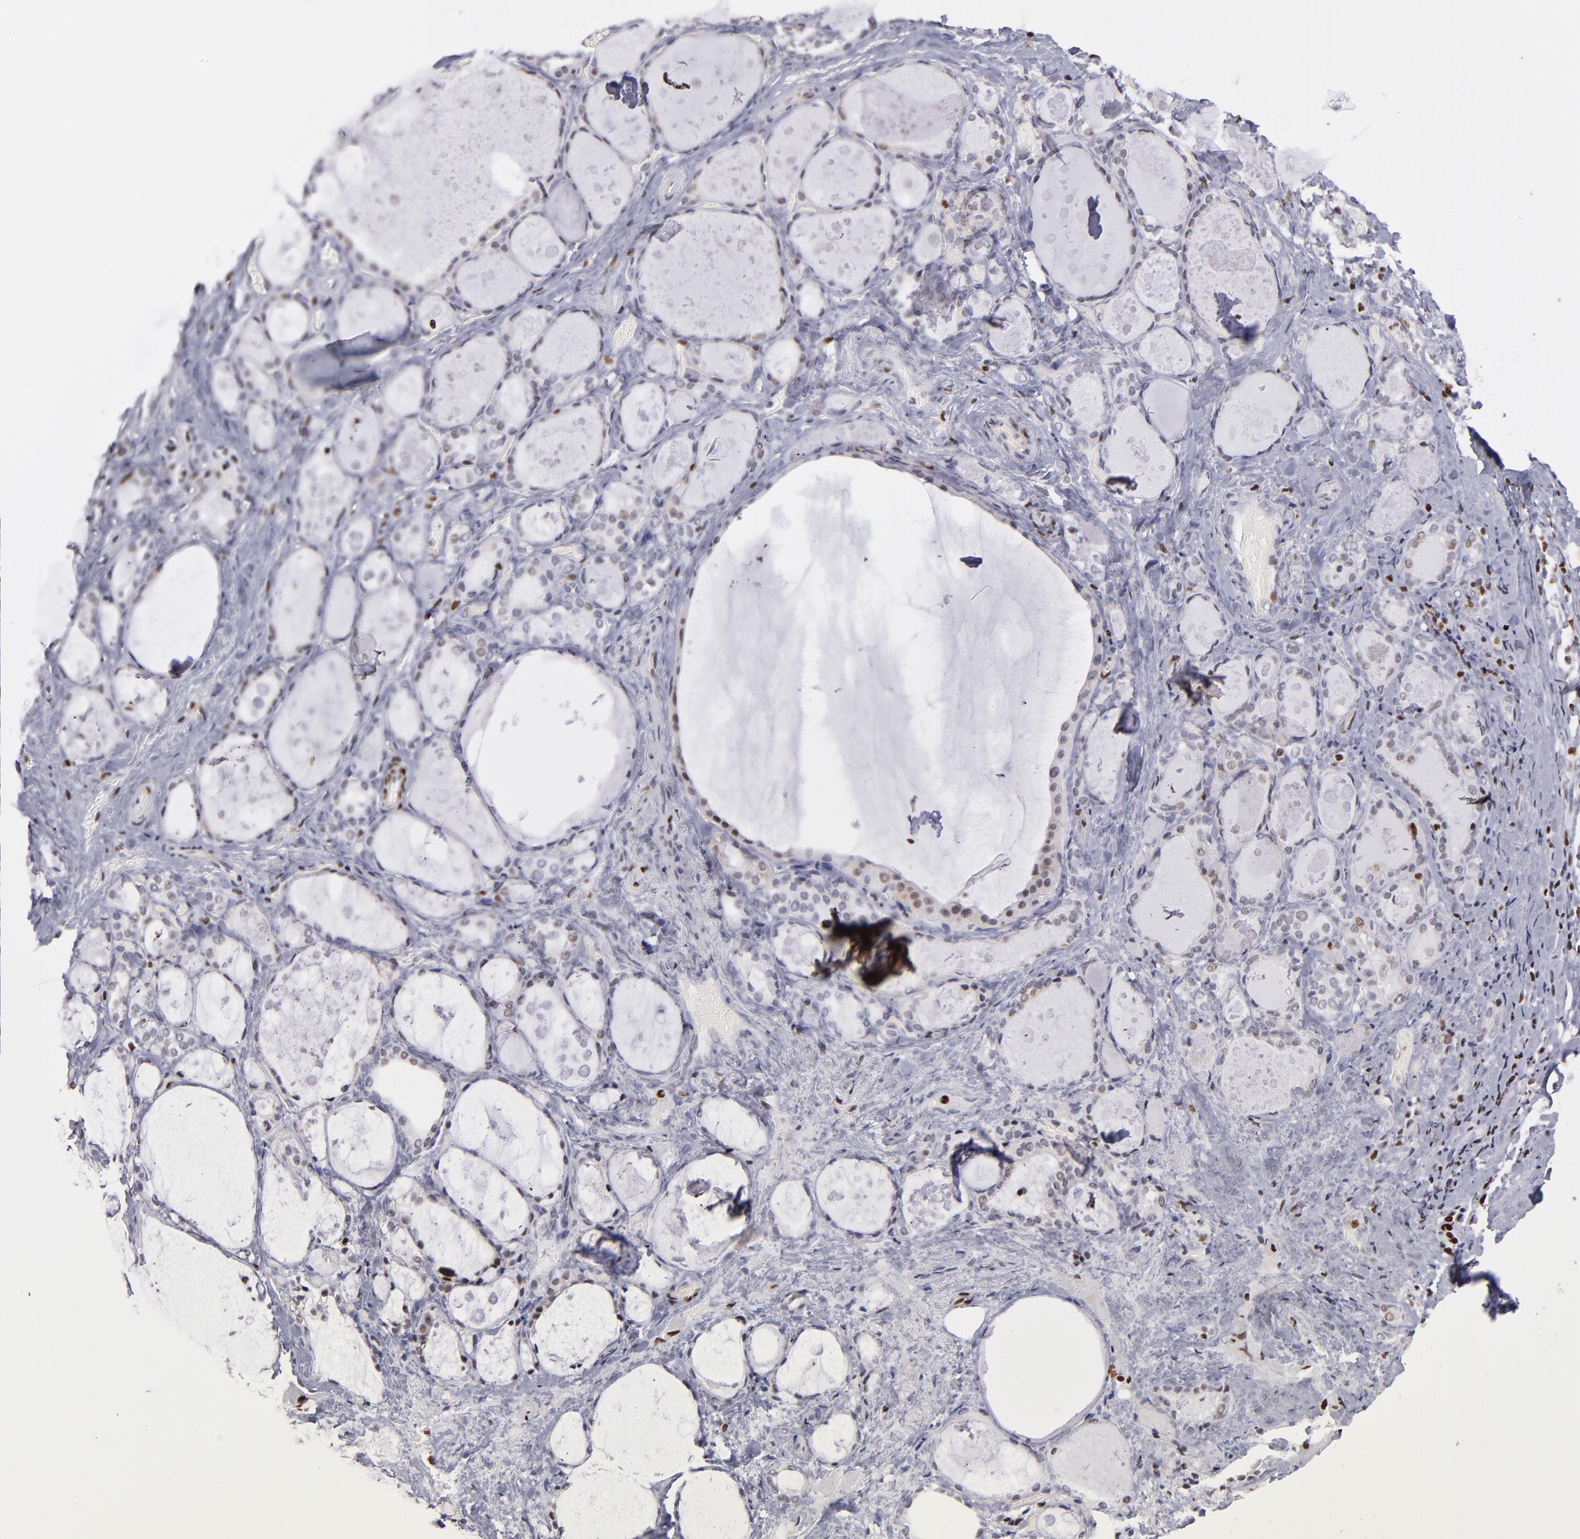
{"staining": {"intensity": "weak", "quantity": "<25%", "location": "nuclear"}, "tissue": "thyroid gland", "cell_type": "Glandular cells", "image_type": "normal", "snomed": [{"axis": "morphology", "description": "Normal tissue, NOS"}, {"axis": "topography", "description": "Thyroid gland"}], "caption": "Glandular cells show no significant staining in benign thyroid gland. Brightfield microscopy of IHC stained with DAB (3,3'-diaminobenzidine) (brown) and hematoxylin (blue), captured at high magnification.", "gene": "POLA1", "patient": {"sex": "female", "age": 75}}